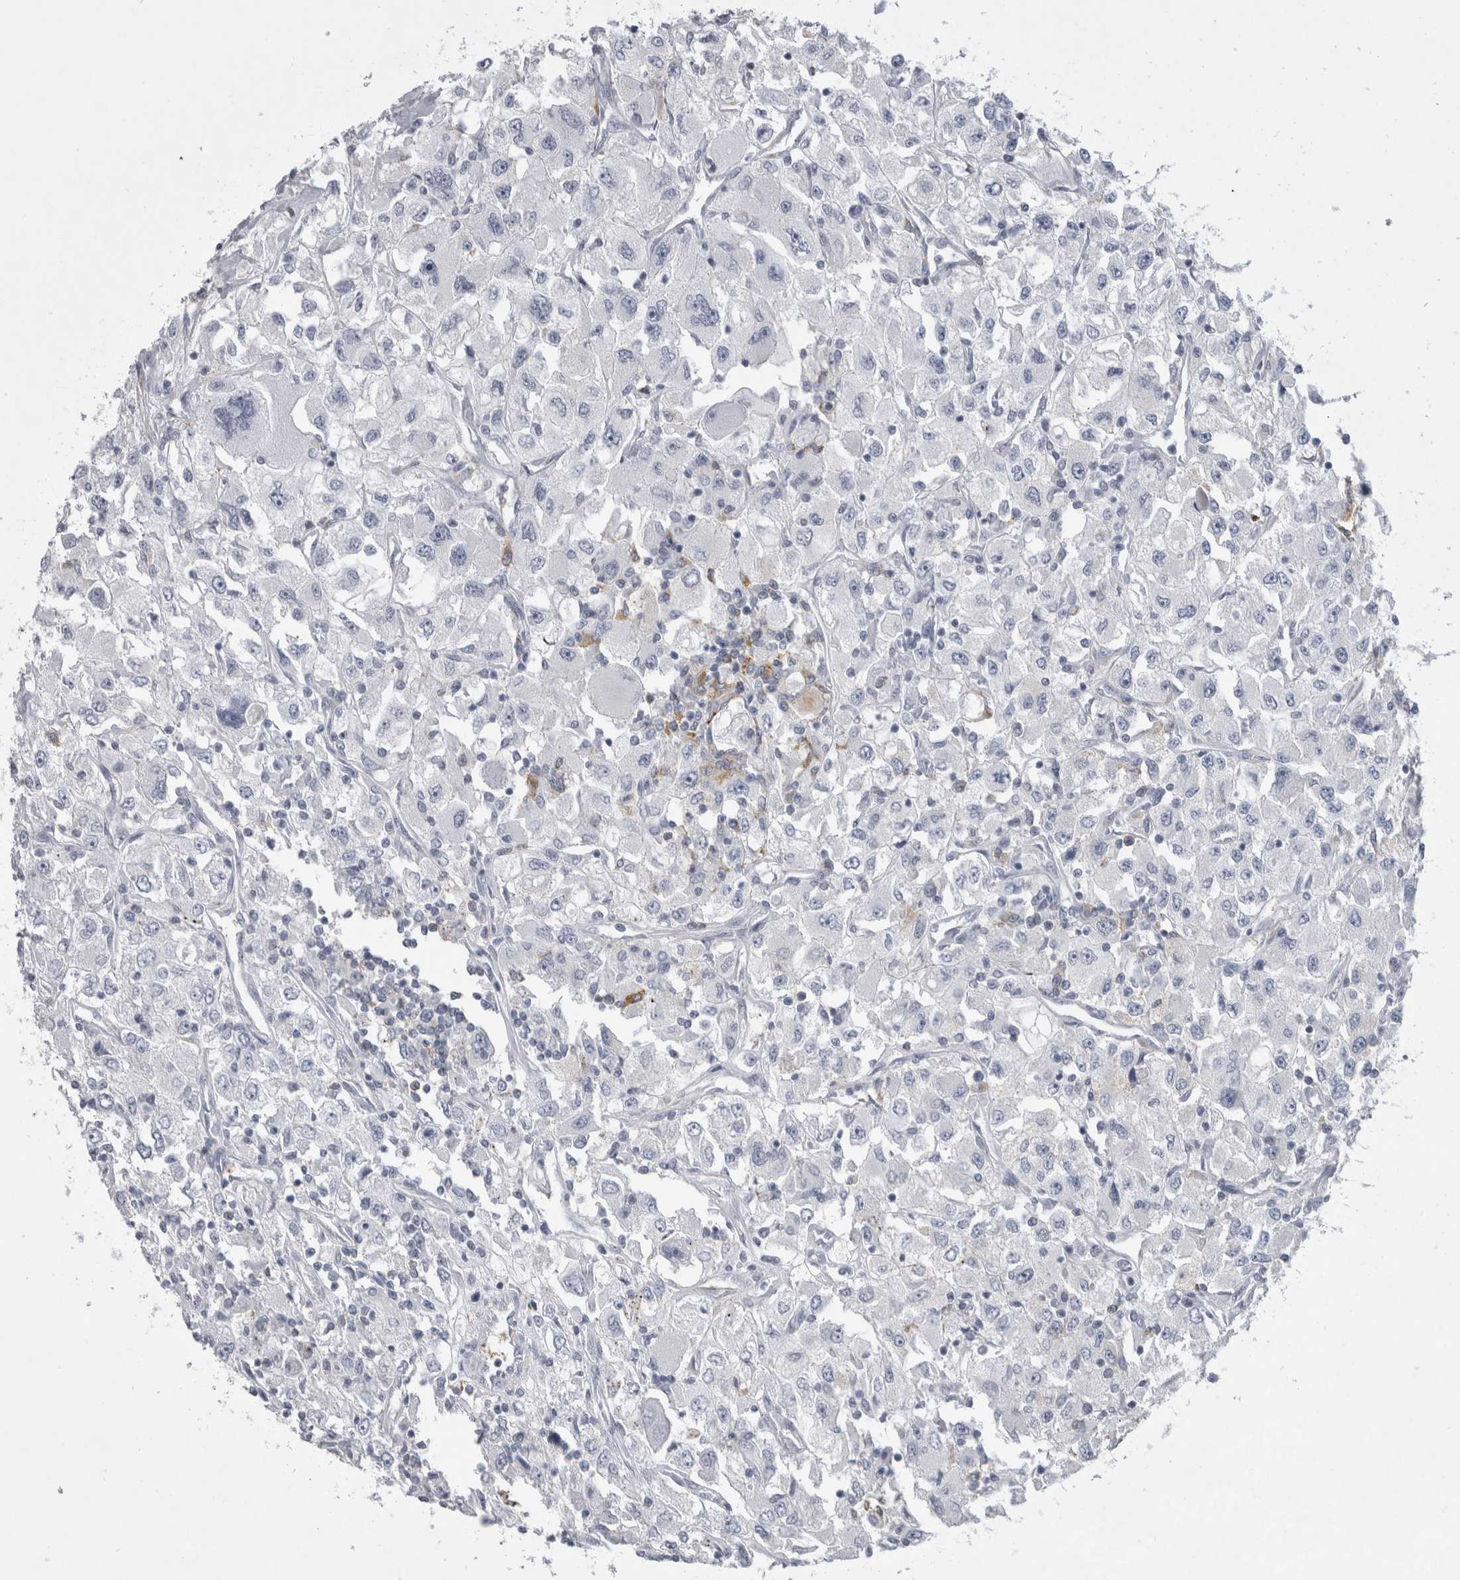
{"staining": {"intensity": "negative", "quantity": "none", "location": "none"}, "tissue": "renal cancer", "cell_type": "Tumor cells", "image_type": "cancer", "snomed": [{"axis": "morphology", "description": "Adenocarcinoma, NOS"}, {"axis": "topography", "description": "Kidney"}], "caption": "This is a micrograph of immunohistochemistry staining of renal adenocarcinoma, which shows no positivity in tumor cells.", "gene": "ATXN3", "patient": {"sex": "female", "age": 52}}